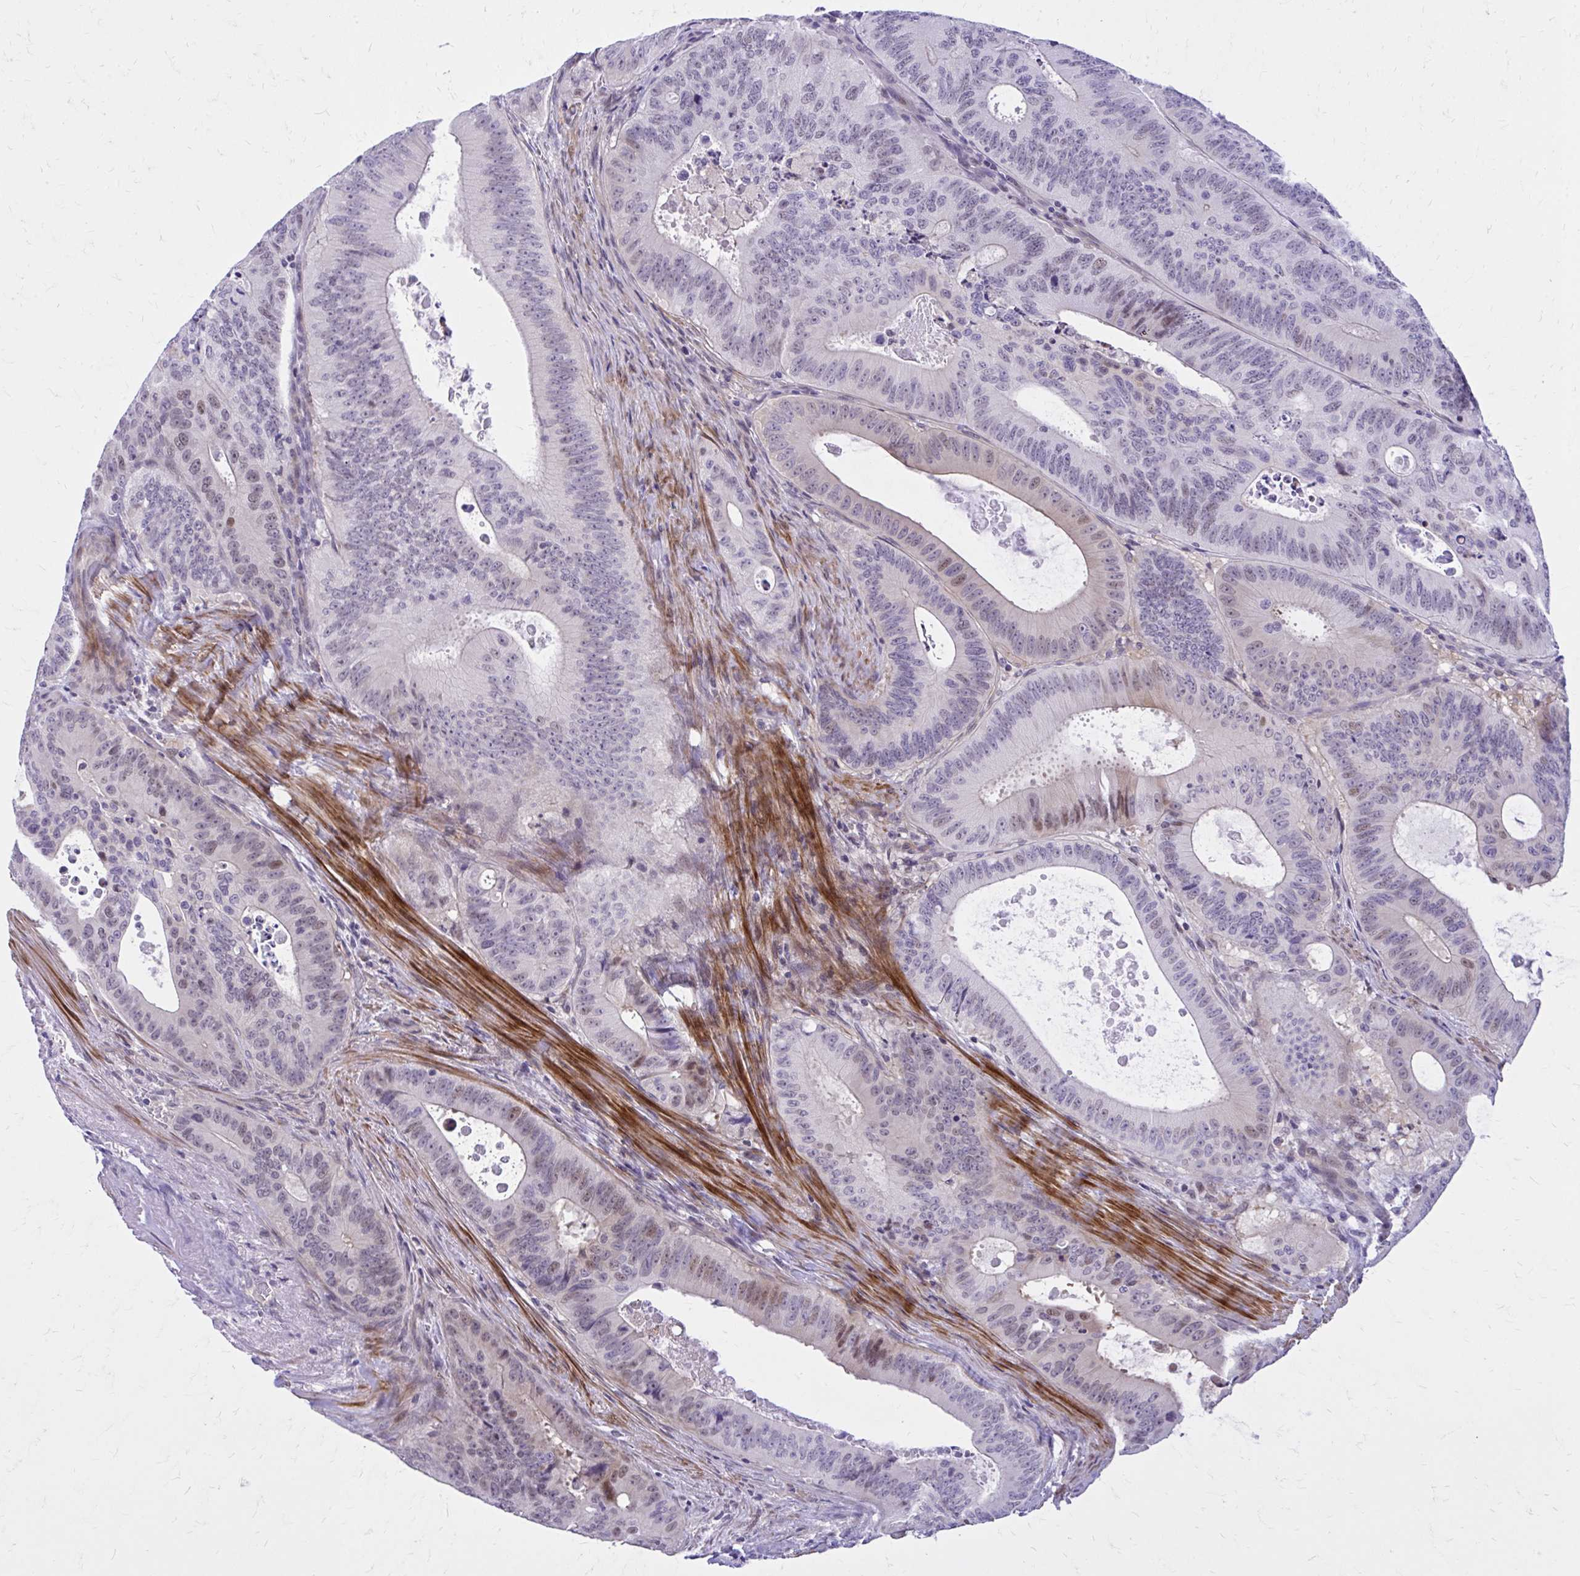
{"staining": {"intensity": "weak", "quantity": "25%-75%", "location": "nuclear"}, "tissue": "colorectal cancer", "cell_type": "Tumor cells", "image_type": "cancer", "snomed": [{"axis": "morphology", "description": "Adenocarcinoma, NOS"}, {"axis": "topography", "description": "Colon"}], "caption": "Immunohistochemistry staining of adenocarcinoma (colorectal), which exhibits low levels of weak nuclear expression in about 25%-75% of tumor cells indicating weak nuclear protein staining. The staining was performed using DAB (brown) for protein detection and nuclei were counterstained in hematoxylin (blue).", "gene": "ZBTB25", "patient": {"sex": "male", "age": 62}}